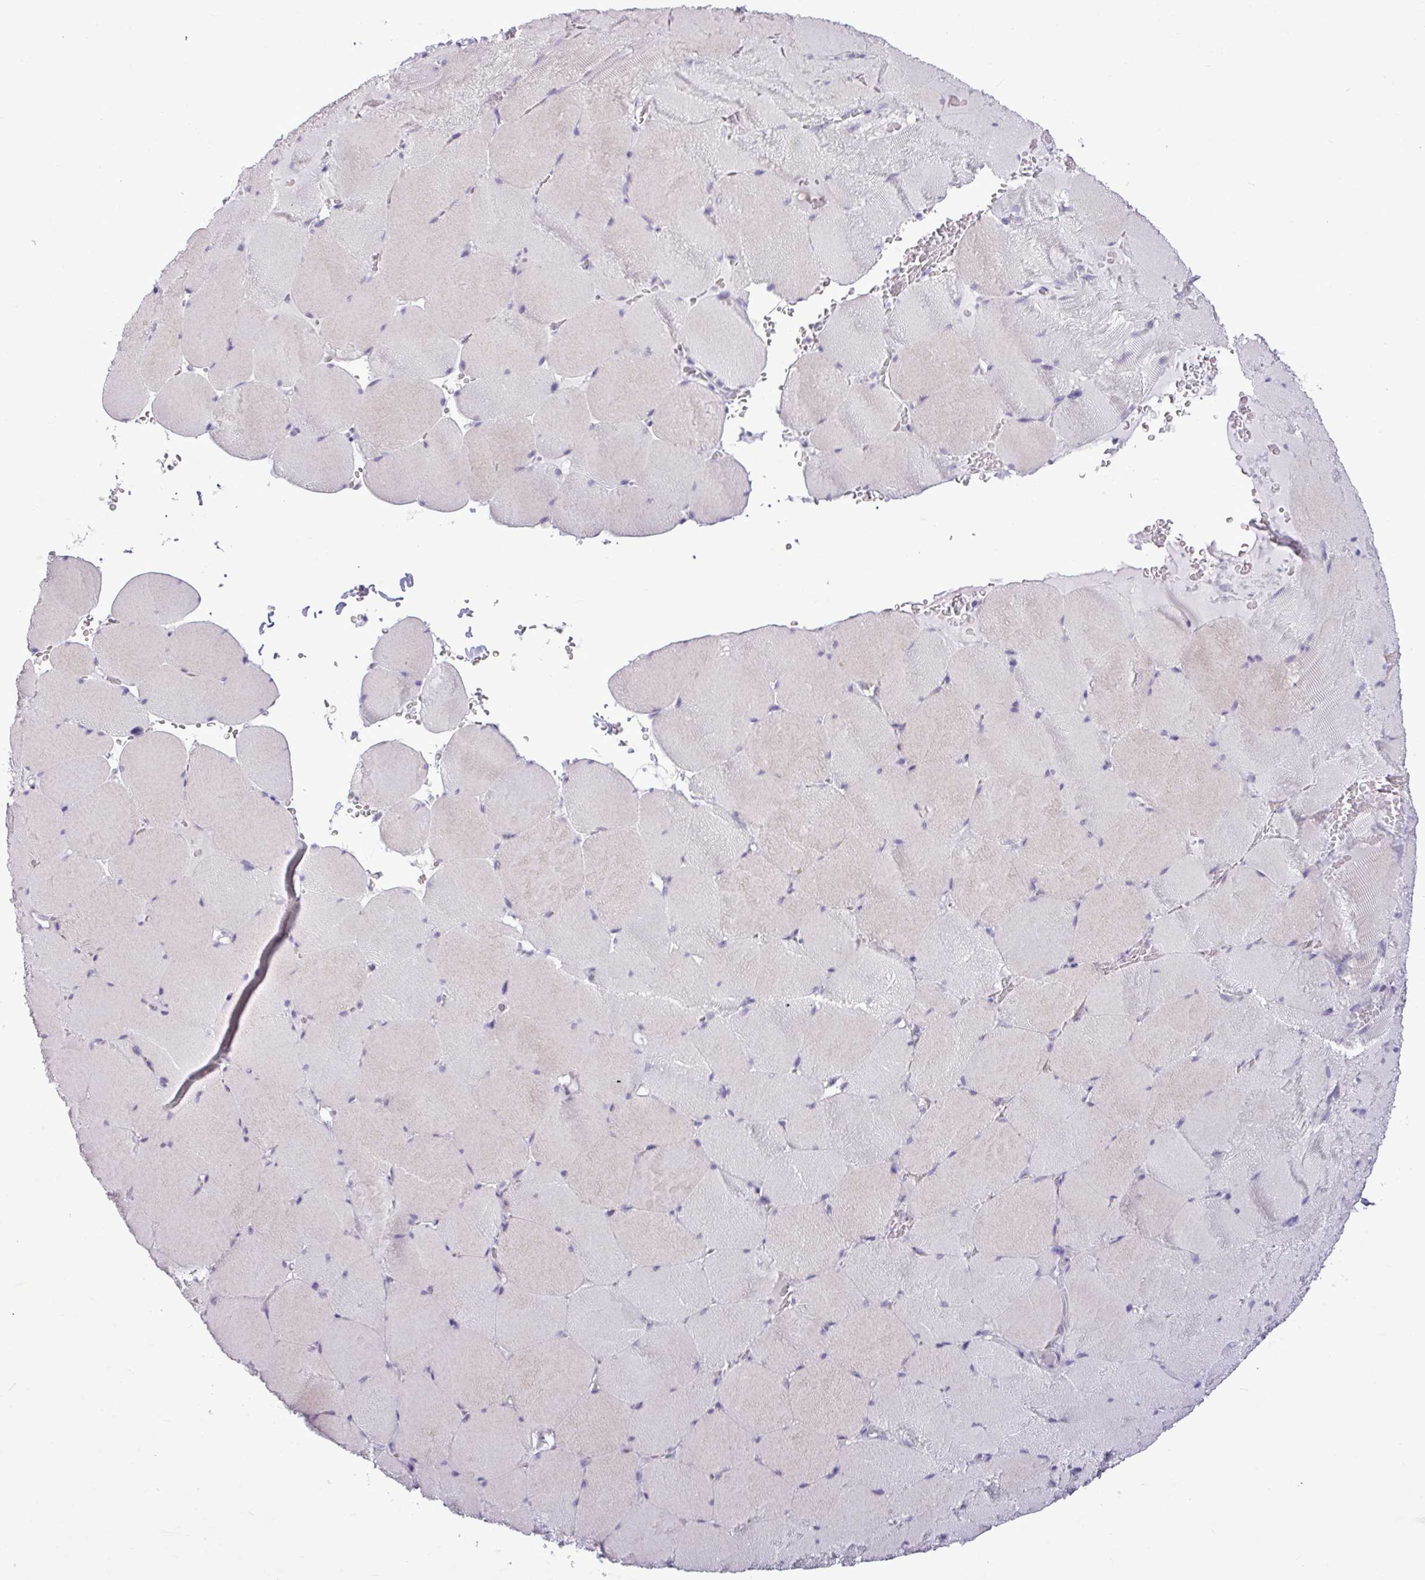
{"staining": {"intensity": "weak", "quantity": "<25%", "location": "cytoplasmic/membranous"}, "tissue": "skeletal muscle", "cell_type": "Myocytes", "image_type": "normal", "snomed": [{"axis": "morphology", "description": "Normal tissue, NOS"}, {"axis": "topography", "description": "Skeletal muscle"}, {"axis": "topography", "description": "Head-Neck"}], "caption": "Photomicrograph shows no protein staining in myocytes of normal skeletal muscle.", "gene": "AMY2A", "patient": {"sex": "male", "age": 66}}